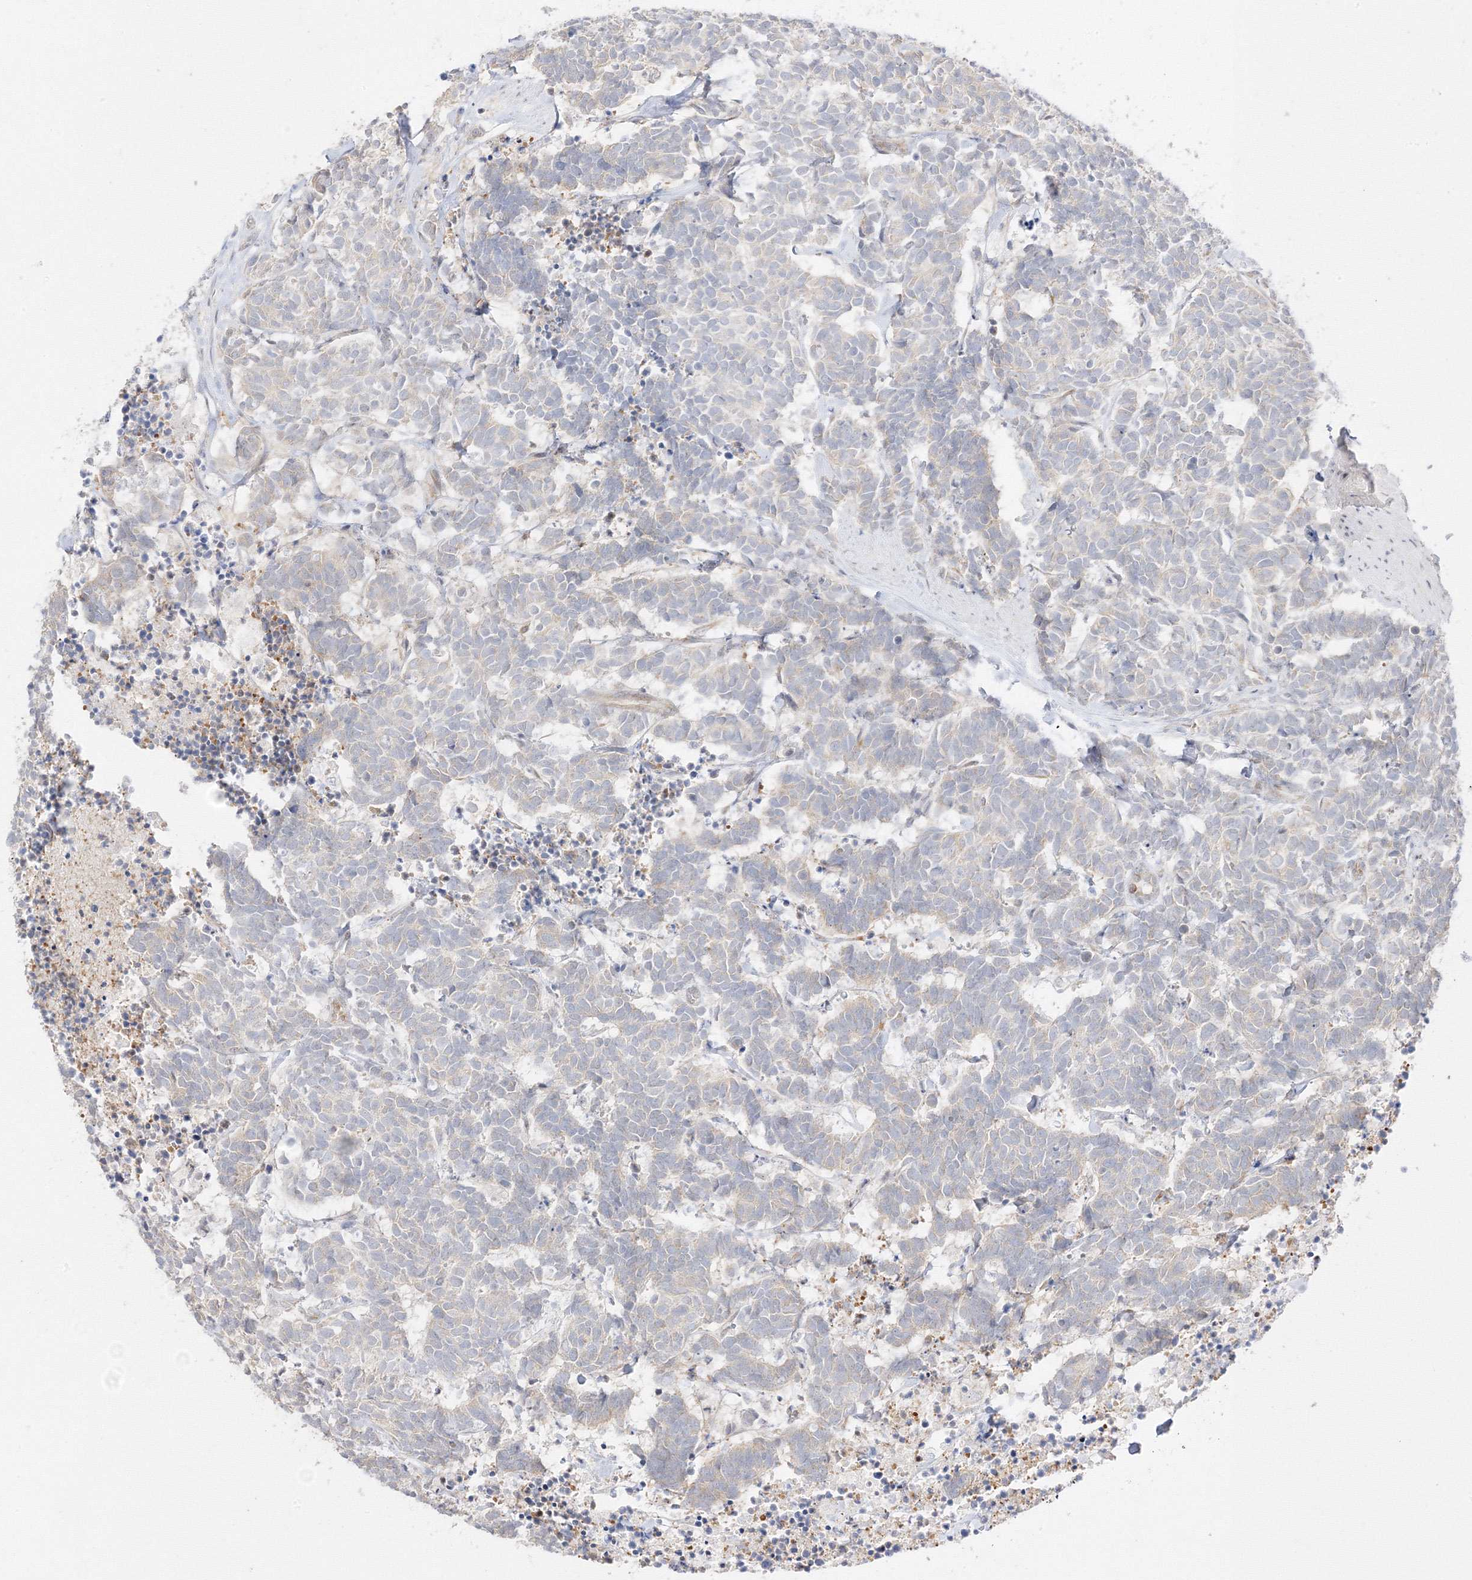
{"staining": {"intensity": "weak", "quantity": "<25%", "location": "cytoplasmic/membranous"}, "tissue": "carcinoid", "cell_type": "Tumor cells", "image_type": "cancer", "snomed": [{"axis": "morphology", "description": "Carcinoma, NOS"}, {"axis": "morphology", "description": "Carcinoid, malignant, NOS"}, {"axis": "topography", "description": "Urinary bladder"}], "caption": "Tumor cells are negative for protein expression in human carcinoid.", "gene": "C2CD2", "patient": {"sex": "male", "age": 57}}